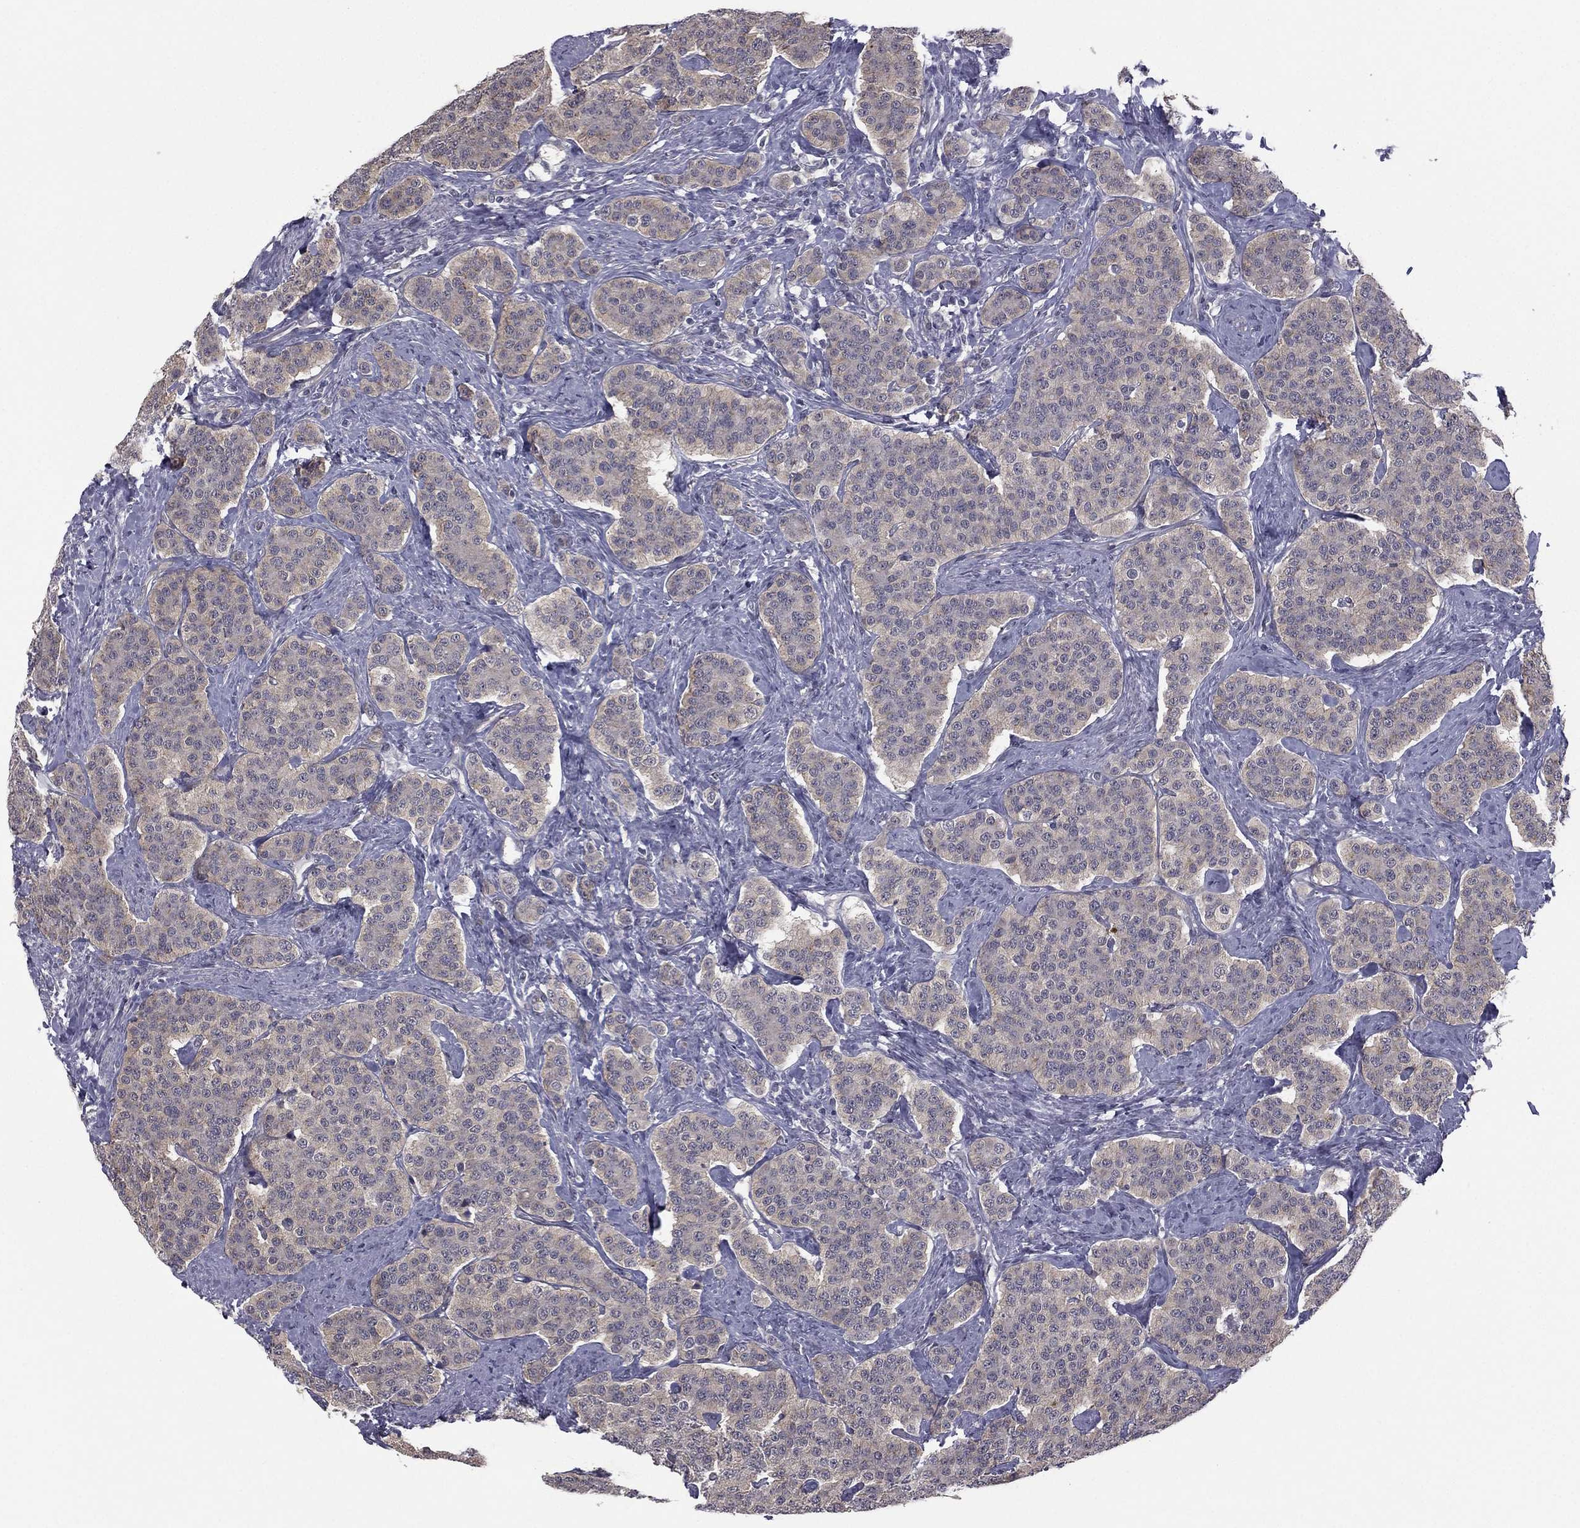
{"staining": {"intensity": "negative", "quantity": "none", "location": "none"}, "tissue": "carcinoid", "cell_type": "Tumor cells", "image_type": "cancer", "snomed": [{"axis": "morphology", "description": "Carcinoid, malignant, NOS"}, {"axis": "topography", "description": "Small intestine"}], "caption": "A high-resolution image shows immunohistochemistry (IHC) staining of carcinoid (malignant), which exhibits no significant positivity in tumor cells.", "gene": "ACTRT2", "patient": {"sex": "female", "age": 58}}